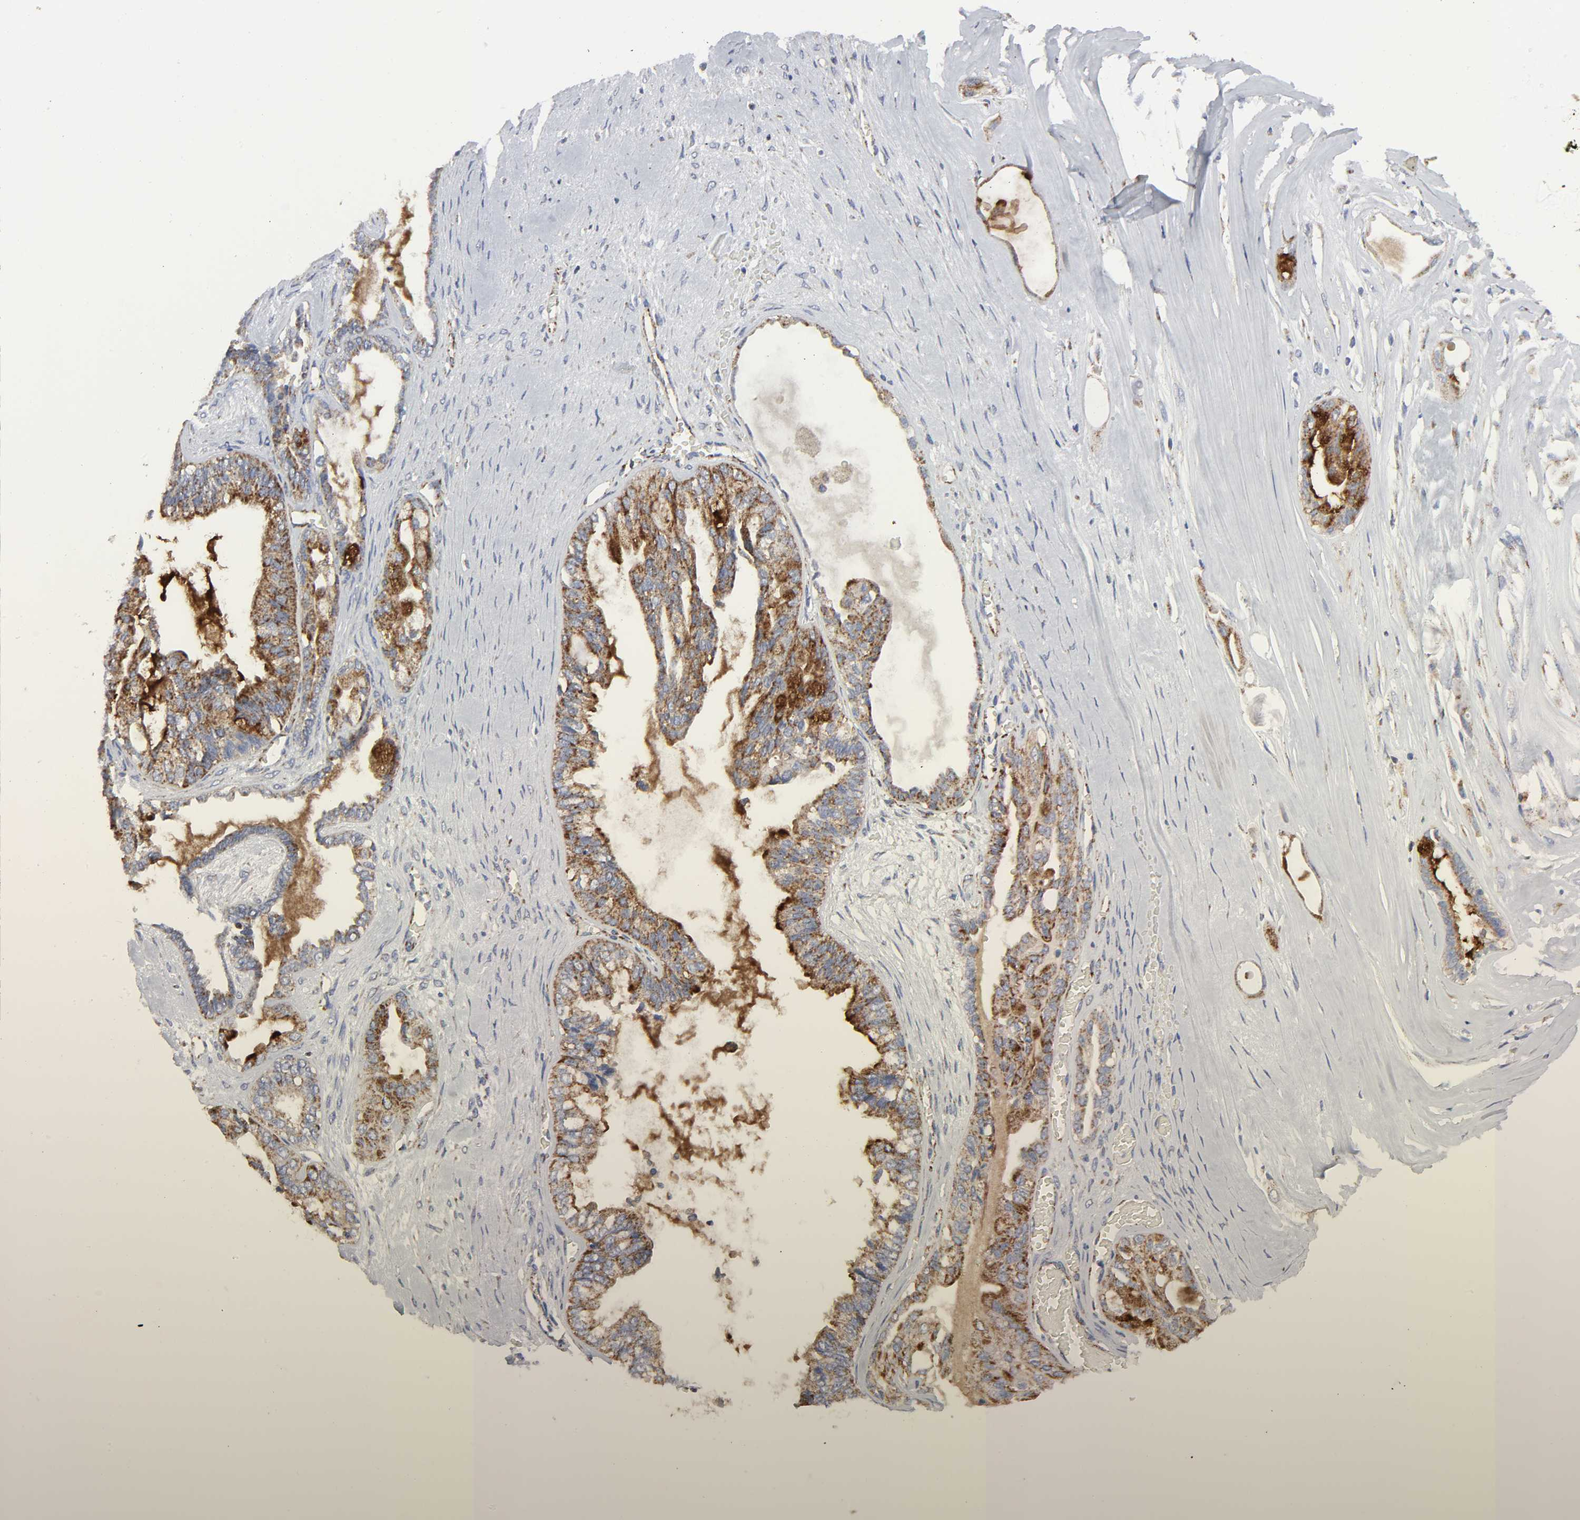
{"staining": {"intensity": "moderate", "quantity": ">75%", "location": "cytoplasmic/membranous"}, "tissue": "ovarian cancer", "cell_type": "Tumor cells", "image_type": "cancer", "snomed": [{"axis": "morphology", "description": "Carcinoma, NOS"}, {"axis": "morphology", "description": "Carcinoma, endometroid"}, {"axis": "topography", "description": "Ovary"}], "caption": "Immunohistochemical staining of human ovarian cancer (carcinoma) displays moderate cytoplasmic/membranous protein staining in about >75% of tumor cells.", "gene": "AOPEP", "patient": {"sex": "female", "age": 50}}